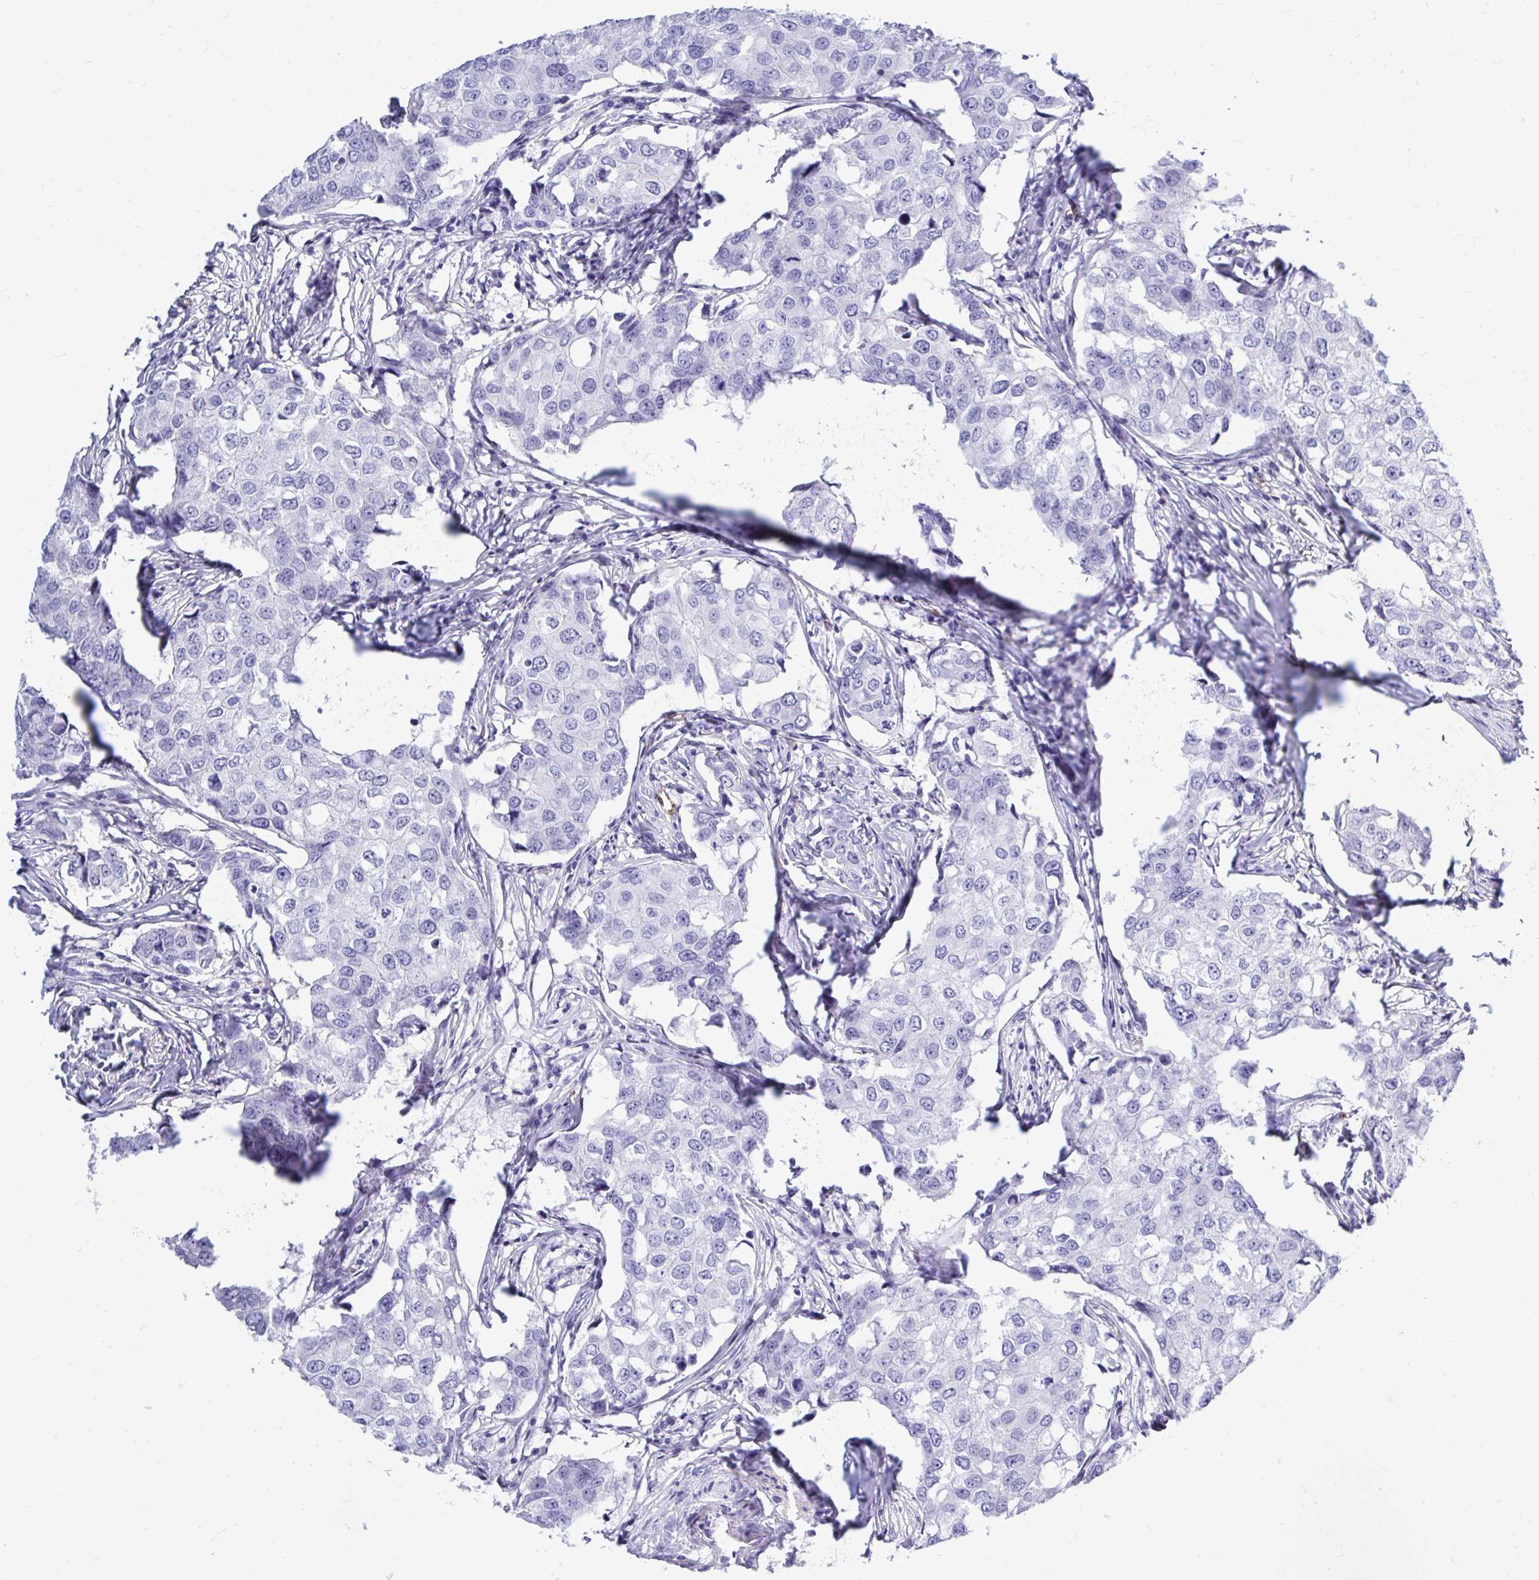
{"staining": {"intensity": "negative", "quantity": "none", "location": "none"}, "tissue": "breast cancer", "cell_type": "Tumor cells", "image_type": "cancer", "snomed": [{"axis": "morphology", "description": "Duct carcinoma"}, {"axis": "topography", "description": "Breast"}], "caption": "There is no significant positivity in tumor cells of breast cancer.", "gene": "ABCG2", "patient": {"sex": "female", "age": 27}}